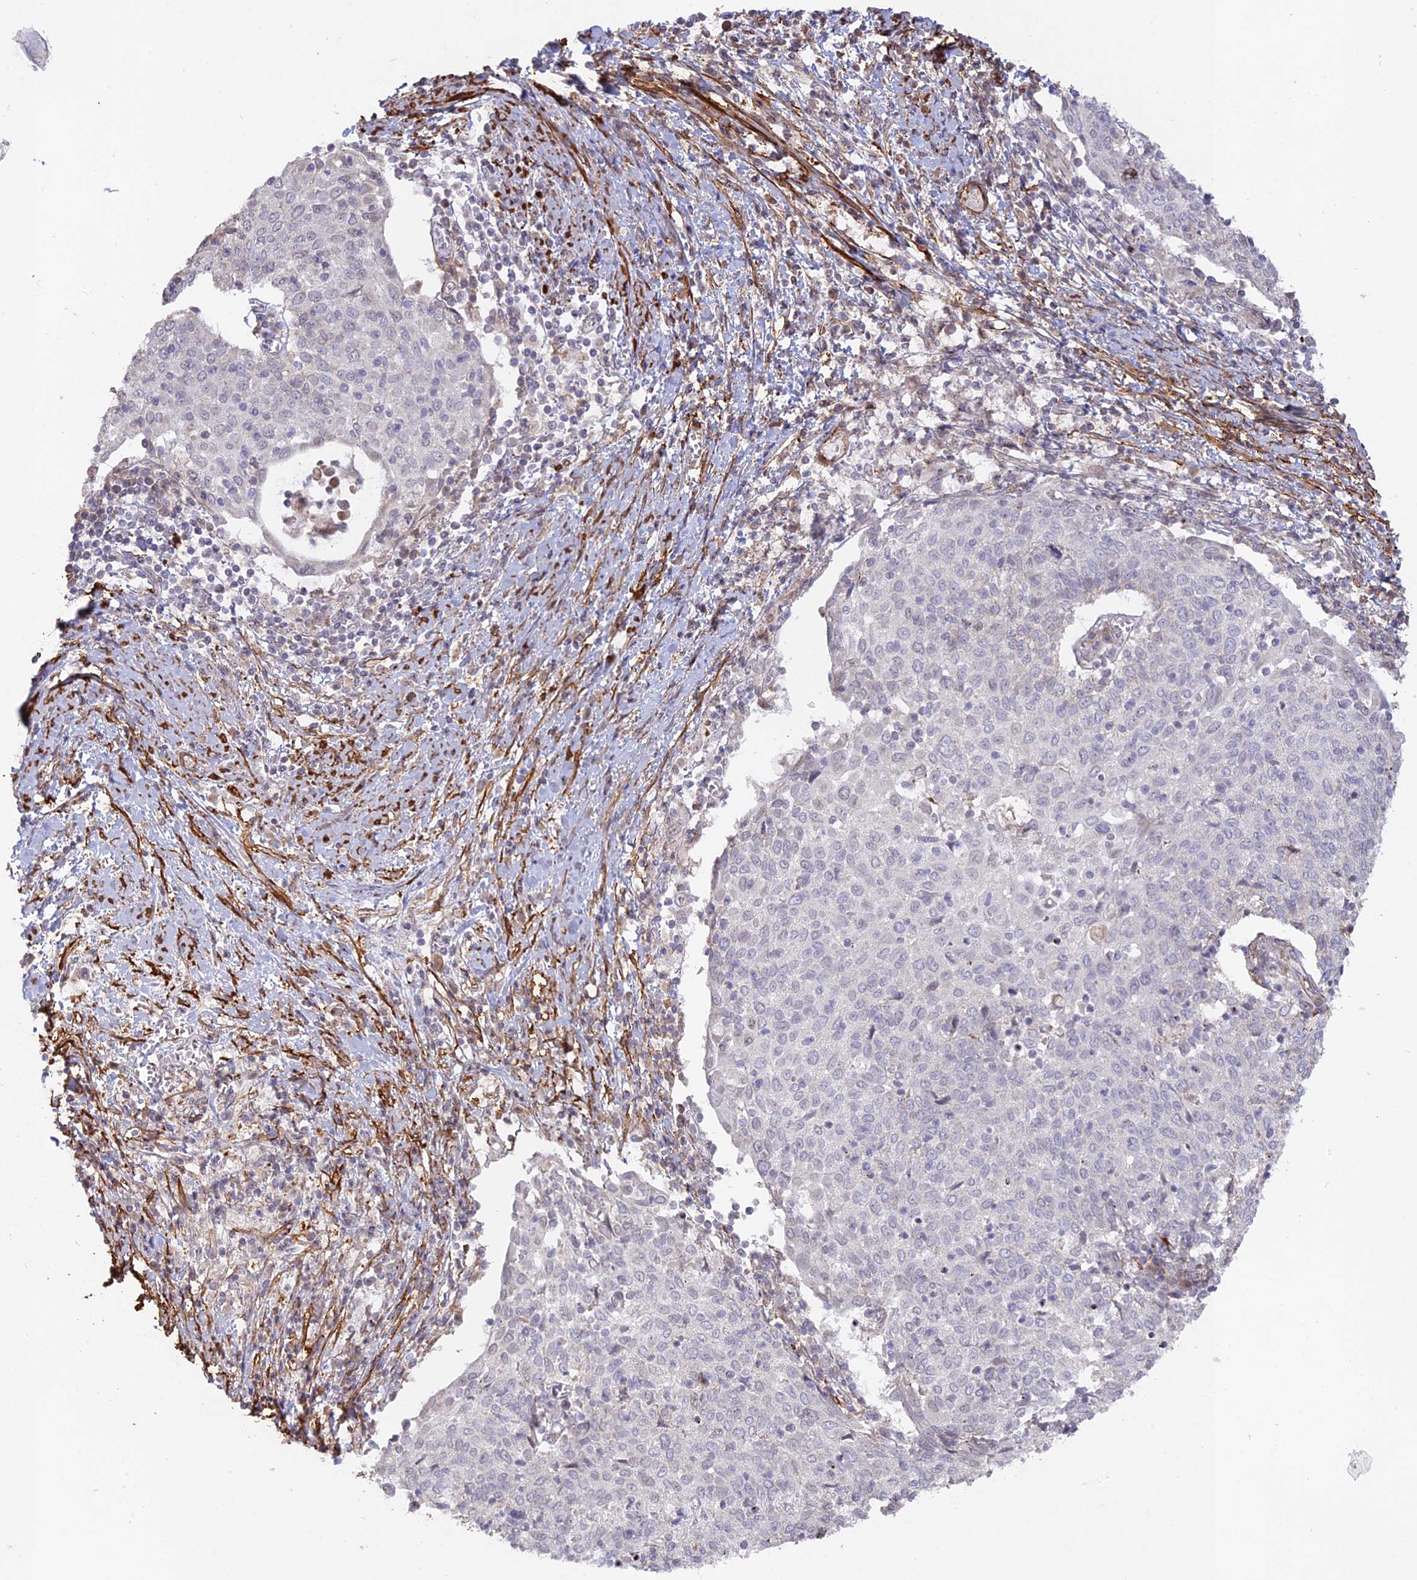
{"staining": {"intensity": "negative", "quantity": "none", "location": "none"}, "tissue": "cervical cancer", "cell_type": "Tumor cells", "image_type": "cancer", "snomed": [{"axis": "morphology", "description": "Squamous cell carcinoma, NOS"}, {"axis": "topography", "description": "Cervix"}], "caption": "Immunohistochemistry of human cervical squamous cell carcinoma exhibits no staining in tumor cells.", "gene": "CCDC154", "patient": {"sex": "female", "age": 52}}